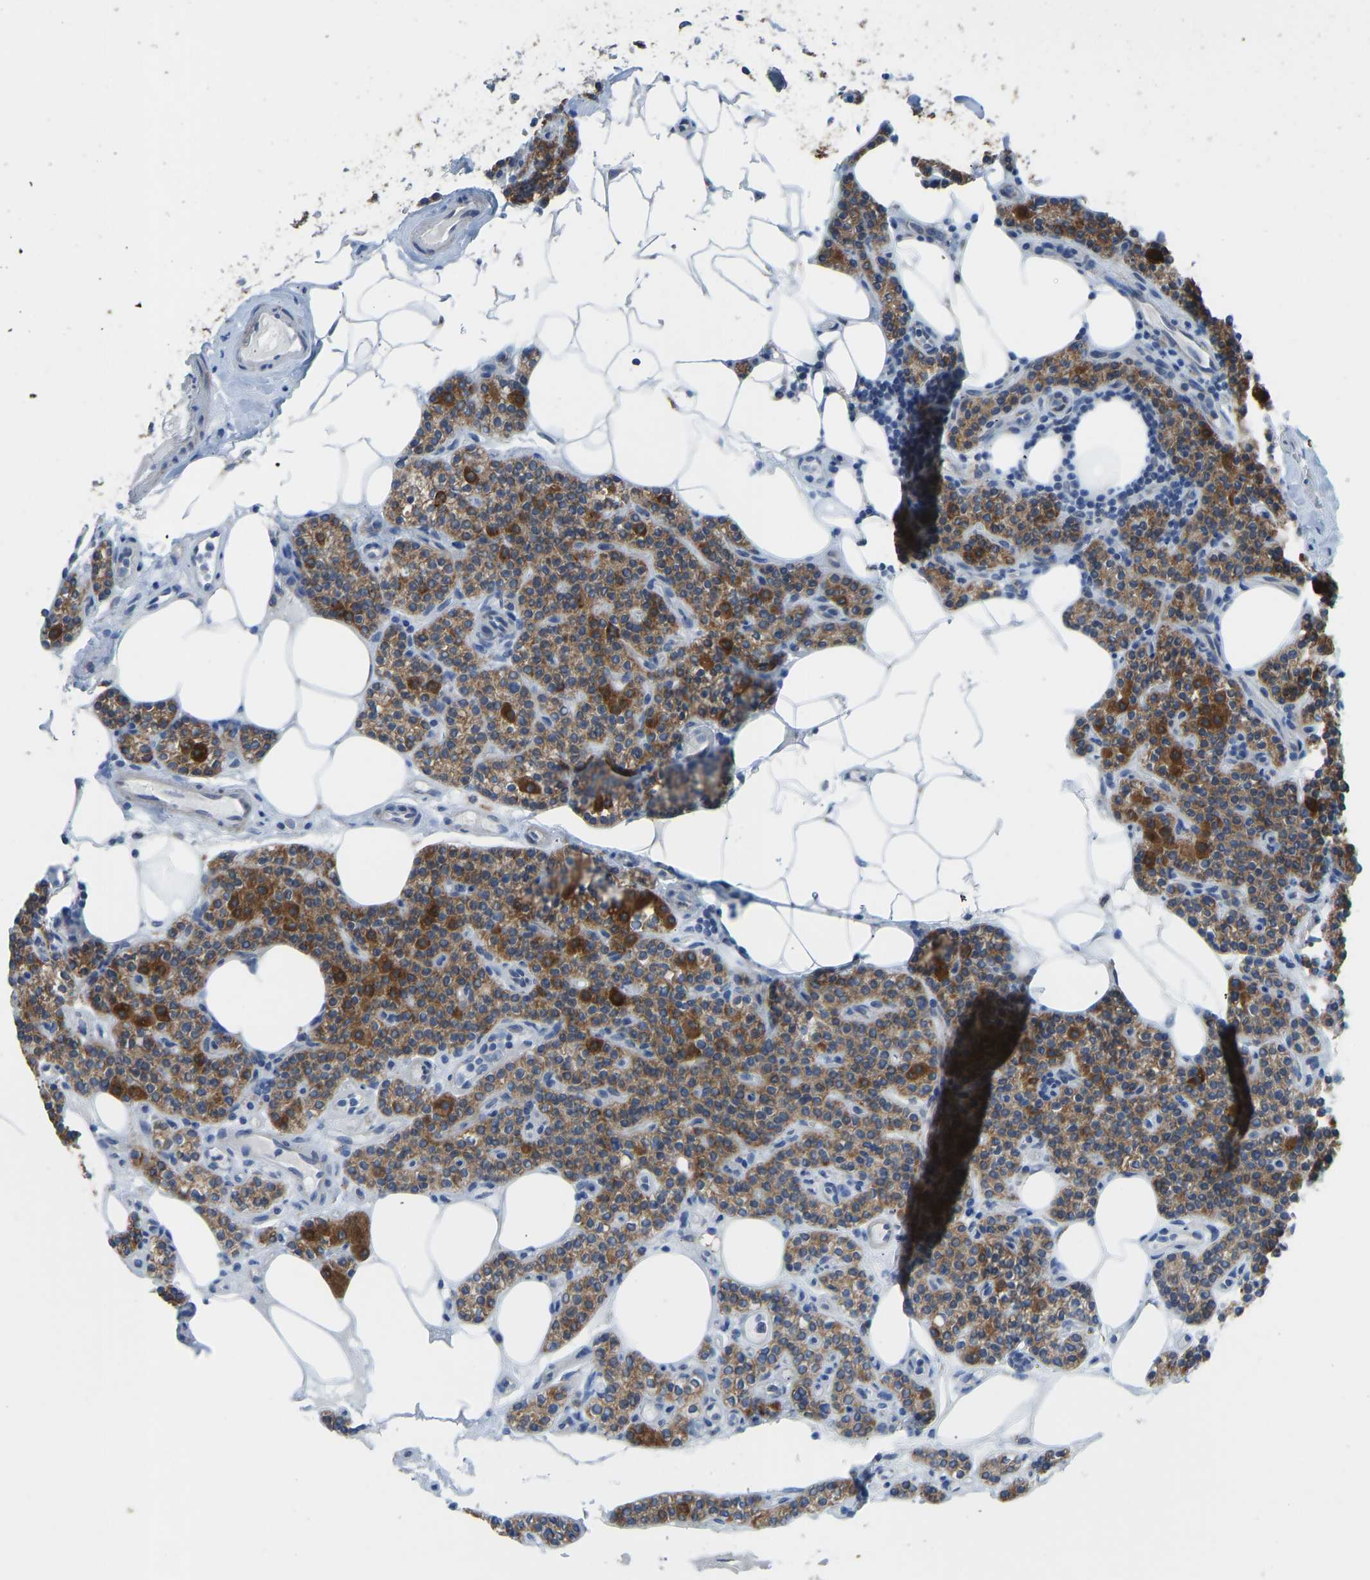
{"staining": {"intensity": "strong", "quantity": ">75%", "location": "cytoplasmic/membranous"}, "tissue": "parathyroid gland", "cell_type": "Glandular cells", "image_type": "normal", "snomed": [{"axis": "morphology", "description": "Normal tissue, NOS"}, {"axis": "morphology", "description": "Adenoma, NOS"}, {"axis": "topography", "description": "Parathyroid gland"}], "caption": "Immunohistochemistry of normal human parathyroid gland displays high levels of strong cytoplasmic/membranous positivity in about >75% of glandular cells. Immunohistochemistry (ihc) stains the protein of interest in brown and the nuclei are stained blue.", "gene": "SMIM20", "patient": {"sex": "female", "age": 70}}